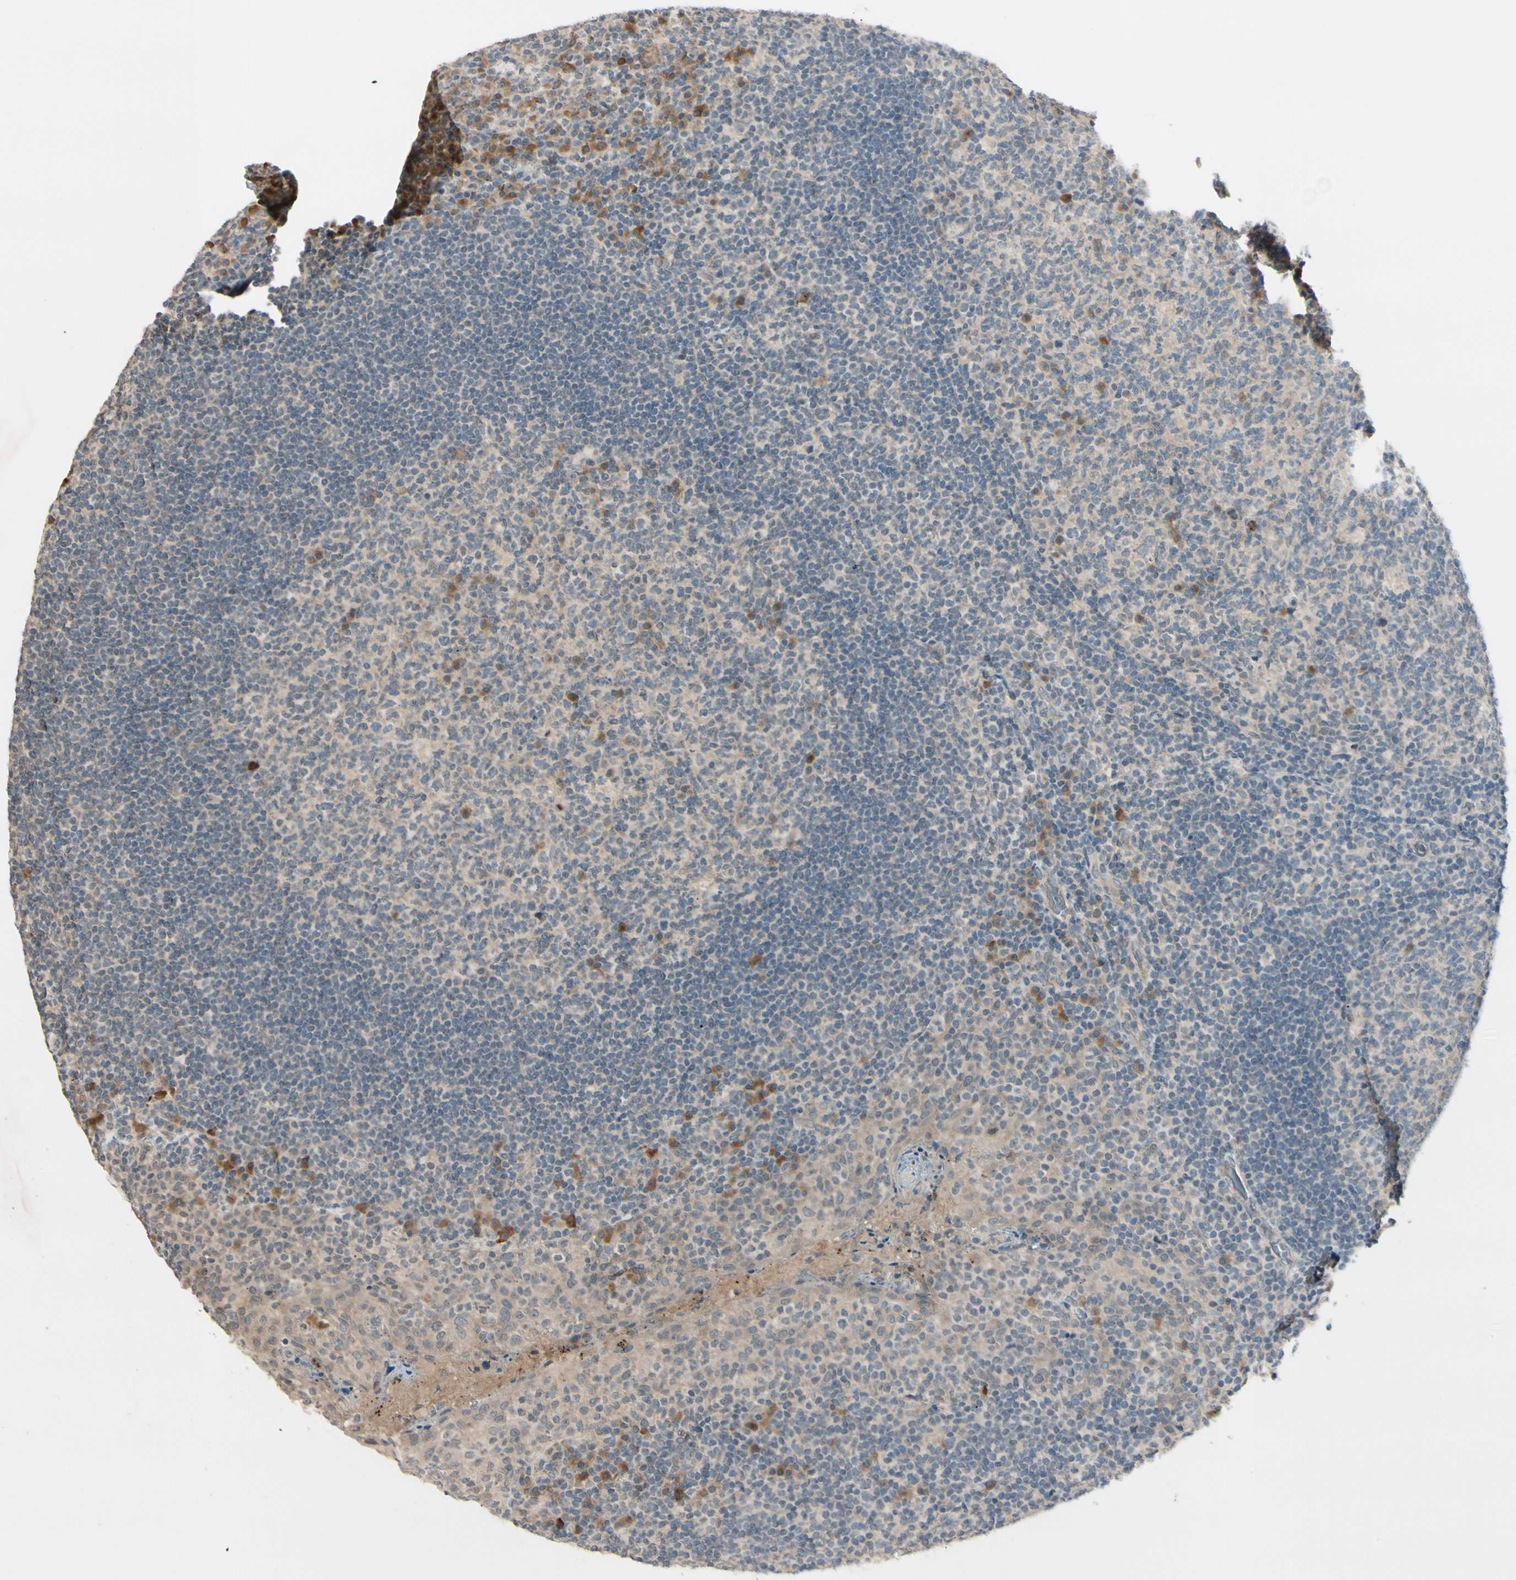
{"staining": {"intensity": "weak", "quantity": ">75%", "location": "cytoplasmic/membranous"}, "tissue": "tonsil", "cell_type": "Germinal center cells", "image_type": "normal", "snomed": [{"axis": "morphology", "description": "Normal tissue, NOS"}, {"axis": "topography", "description": "Tonsil"}], "caption": "Protein staining demonstrates weak cytoplasmic/membranous expression in about >75% of germinal center cells in benign tonsil. The staining was performed using DAB (3,3'-diaminobenzidine), with brown indicating positive protein expression. Nuclei are stained blue with hematoxylin.", "gene": "FGF10", "patient": {"sex": "male", "age": 17}}